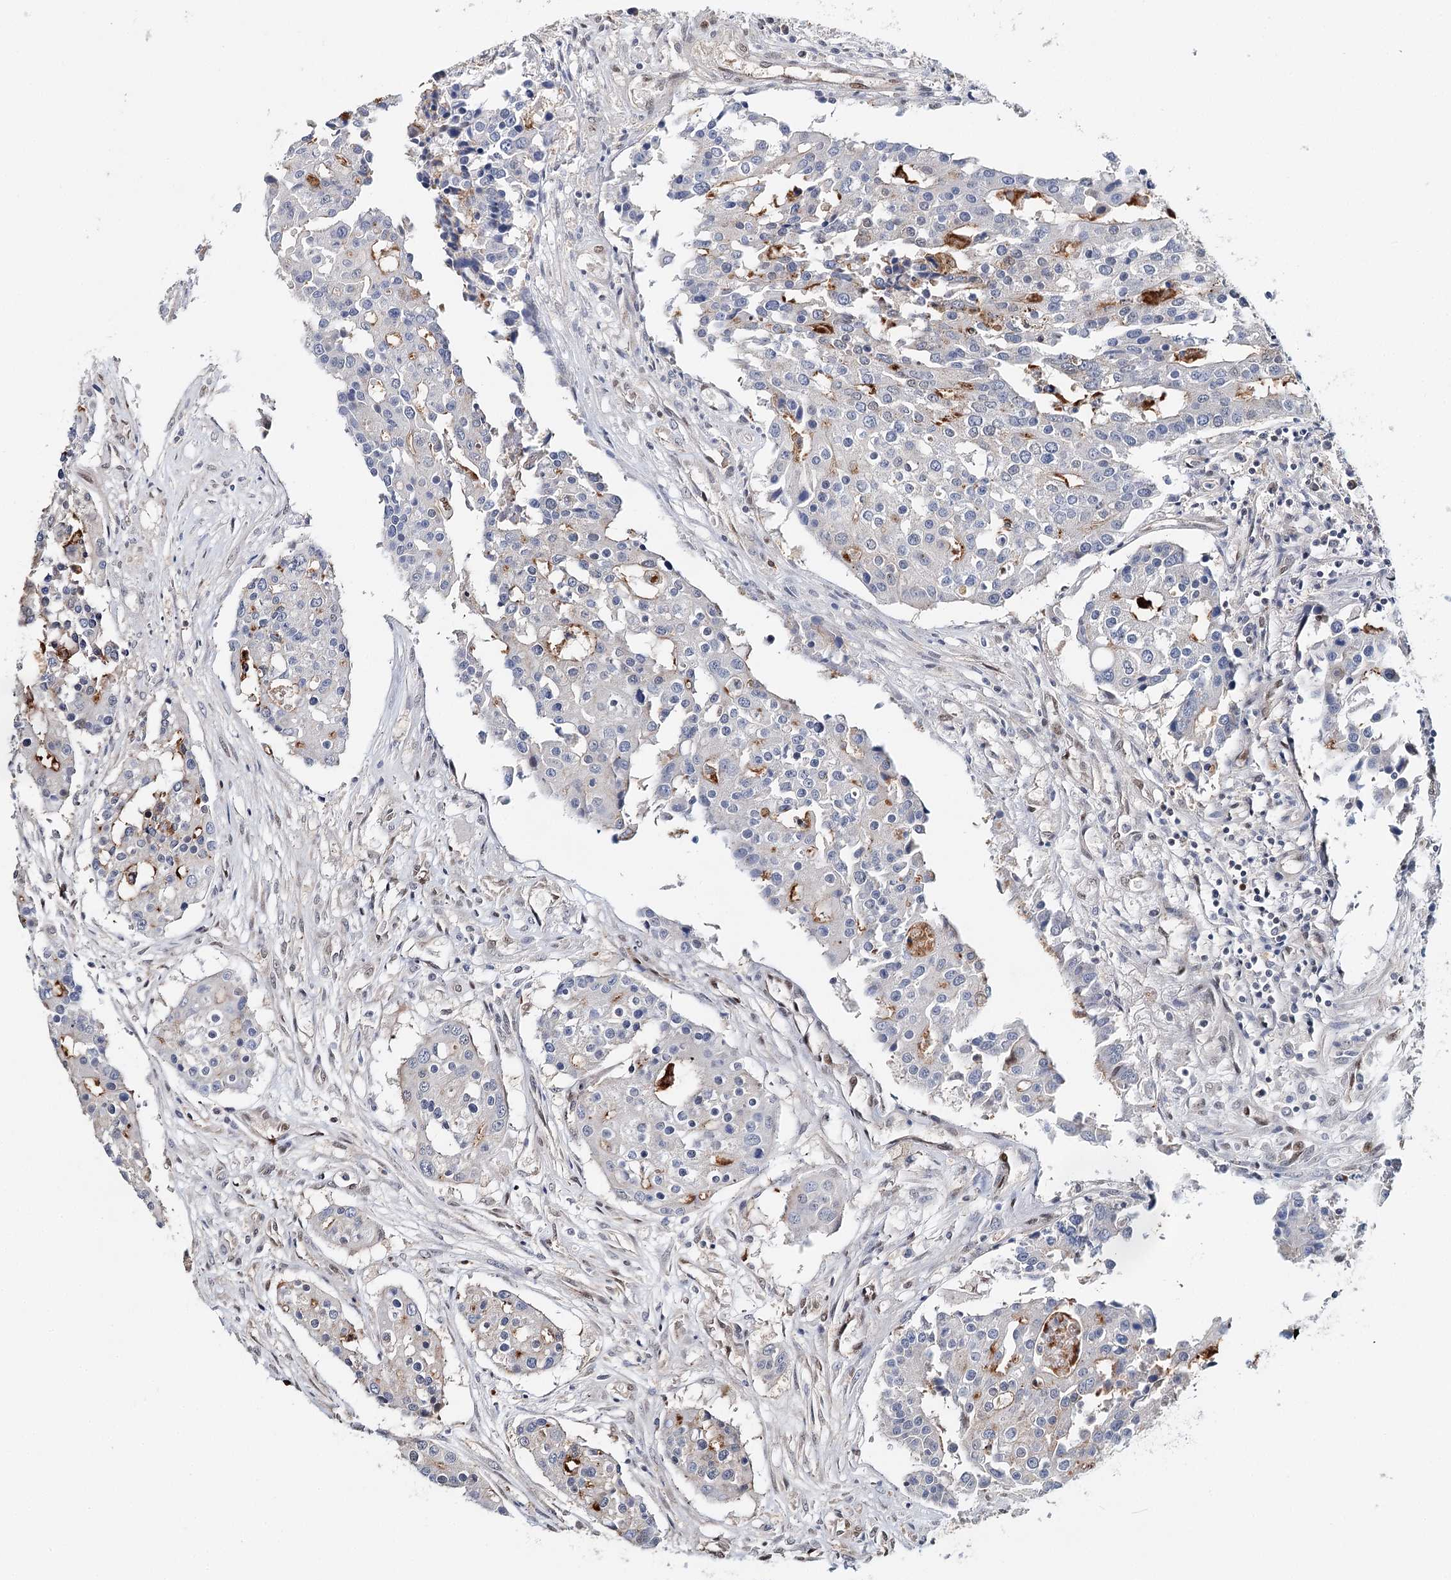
{"staining": {"intensity": "strong", "quantity": "<25%", "location": "nuclear"}, "tissue": "colorectal cancer", "cell_type": "Tumor cells", "image_type": "cancer", "snomed": [{"axis": "morphology", "description": "Adenocarcinoma, NOS"}, {"axis": "topography", "description": "Colon"}], "caption": "DAB immunohistochemical staining of human colorectal cancer shows strong nuclear protein positivity in about <25% of tumor cells. (IHC, brightfield microscopy, high magnification).", "gene": "RPS27A", "patient": {"sex": "male", "age": 77}}